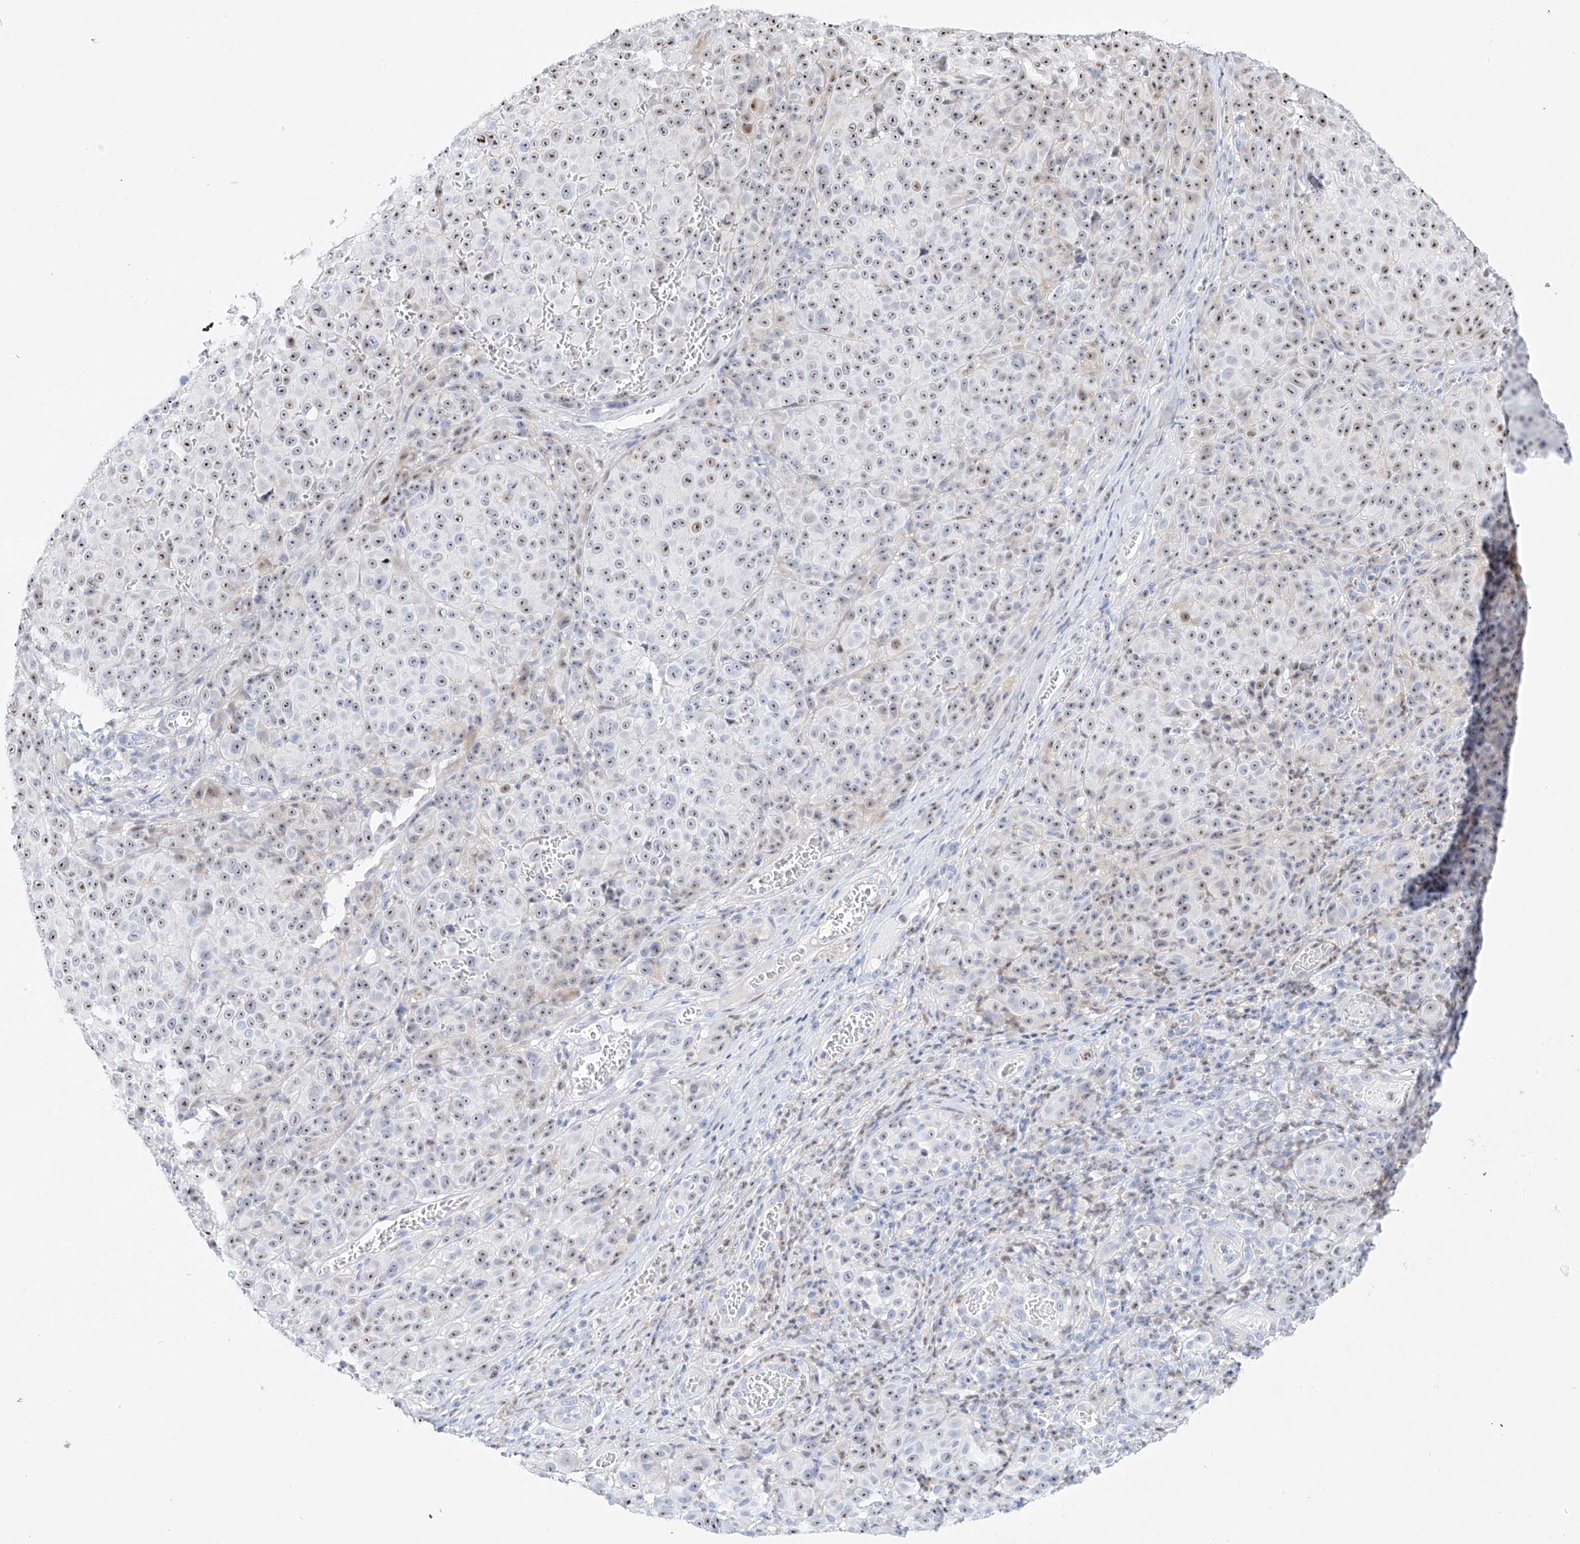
{"staining": {"intensity": "moderate", "quantity": "25%-75%", "location": "nuclear"}, "tissue": "melanoma", "cell_type": "Tumor cells", "image_type": "cancer", "snomed": [{"axis": "morphology", "description": "Malignant melanoma, NOS"}, {"axis": "topography", "description": "Skin"}], "caption": "A micrograph showing moderate nuclear staining in approximately 25%-75% of tumor cells in malignant melanoma, as visualized by brown immunohistochemical staining.", "gene": "SNU13", "patient": {"sex": "male", "age": 73}}